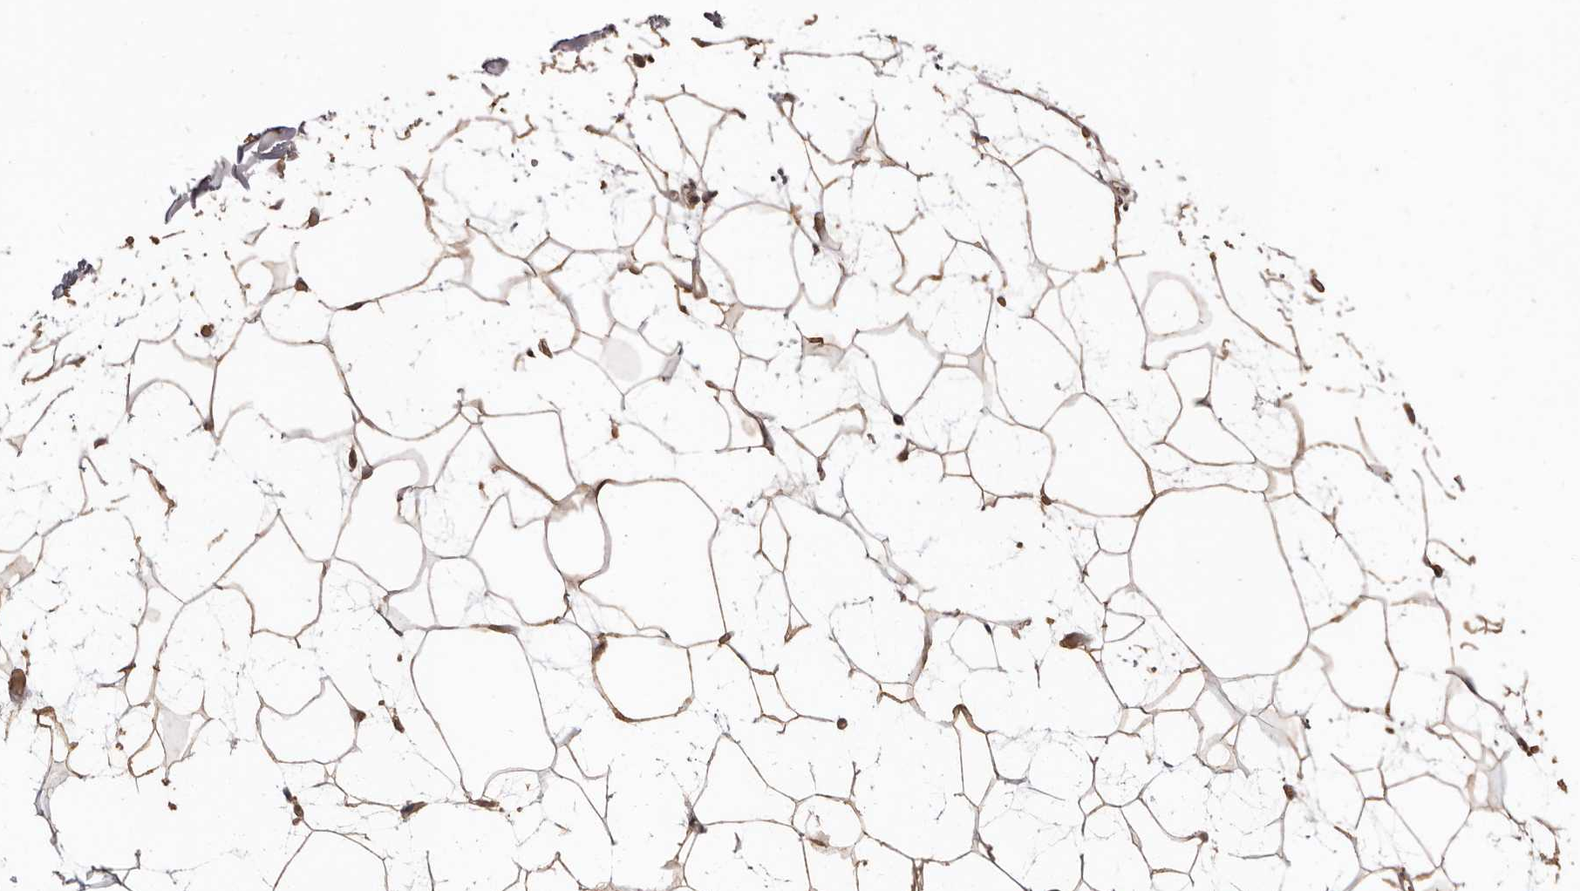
{"staining": {"intensity": "moderate", "quantity": ">75%", "location": "cytoplasmic/membranous"}, "tissue": "adipose tissue", "cell_type": "Adipocytes", "image_type": "normal", "snomed": [{"axis": "morphology", "description": "Normal tissue, NOS"}, {"axis": "topography", "description": "Soft tissue"}], "caption": "Immunohistochemical staining of normal adipose tissue demonstrates medium levels of moderate cytoplasmic/membranous staining in approximately >75% of adipocytes.", "gene": "INAVA", "patient": {"sex": "male", "age": 72}}